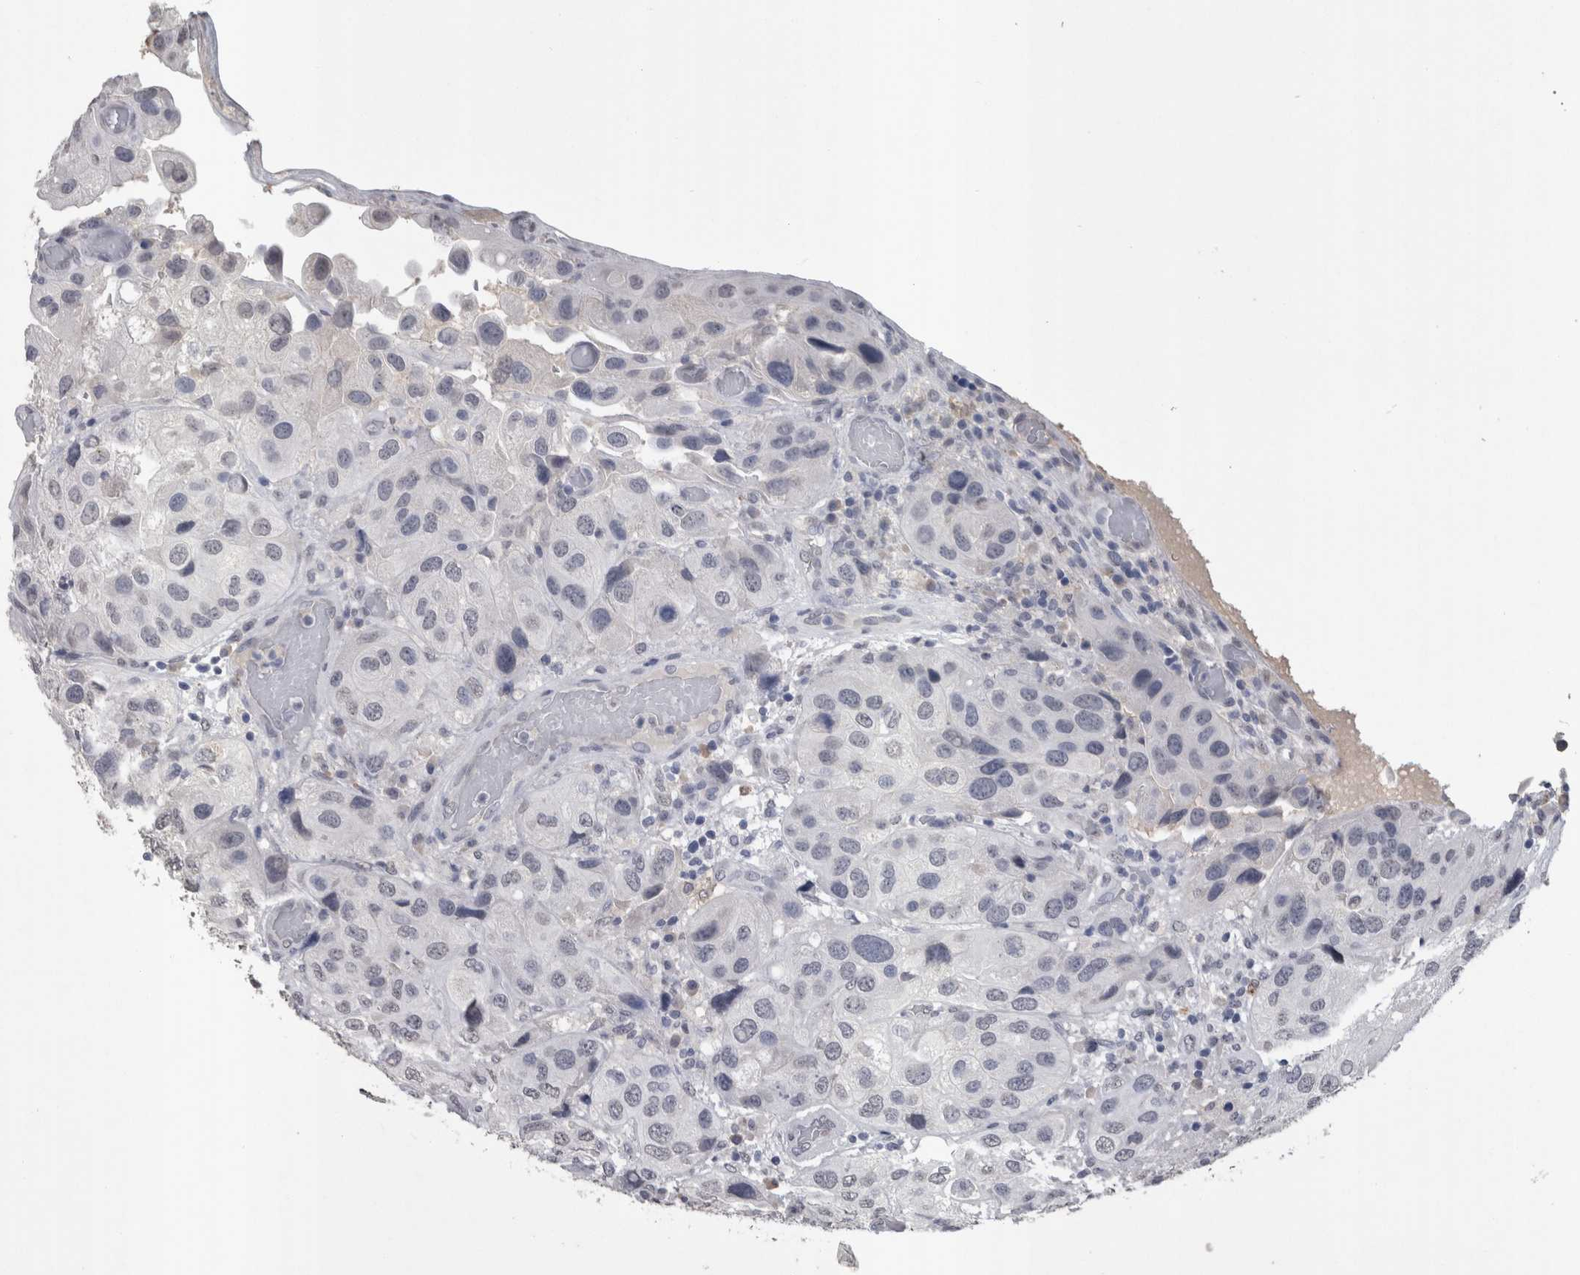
{"staining": {"intensity": "negative", "quantity": "none", "location": "none"}, "tissue": "urothelial cancer", "cell_type": "Tumor cells", "image_type": "cancer", "snomed": [{"axis": "morphology", "description": "Urothelial carcinoma, High grade"}, {"axis": "topography", "description": "Urinary bladder"}], "caption": "Urothelial cancer was stained to show a protein in brown. There is no significant staining in tumor cells.", "gene": "PAX5", "patient": {"sex": "female", "age": 64}}